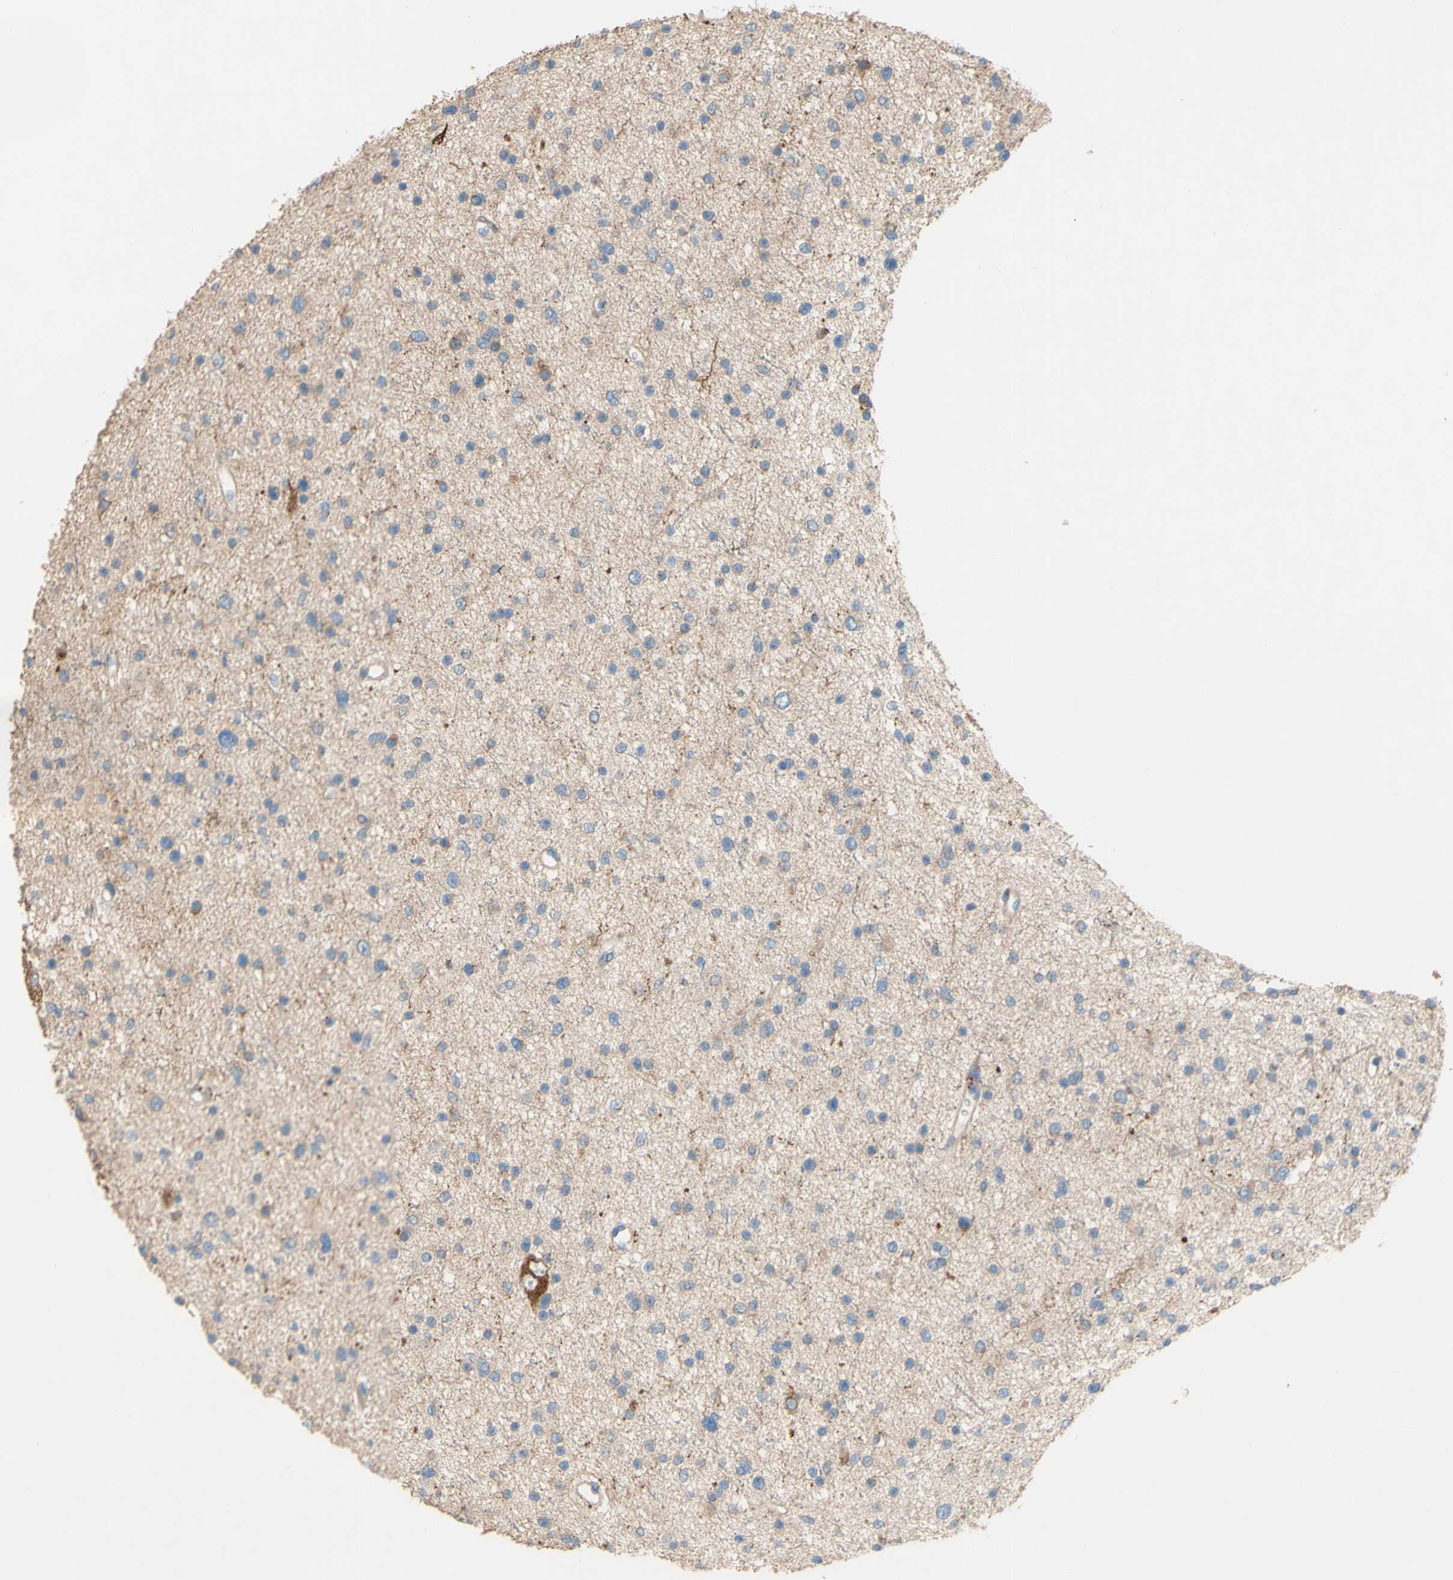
{"staining": {"intensity": "moderate", "quantity": "<25%", "location": "cytoplasmic/membranous"}, "tissue": "glioma", "cell_type": "Tumor cells", "image_type": "cancer", "snomed": [{"axis": "morphology", "description": "Glioma, malignant, Low grade"}, {"axis": "topography", "description": "Brain"}], "caption": "Protein analysis of glioma tissue exhibits moderate cytoplasmic/membranous staining in about <25% of tumor cells.", "gene": "DKK3", "patient": {"sex": "female", "age": 37}}